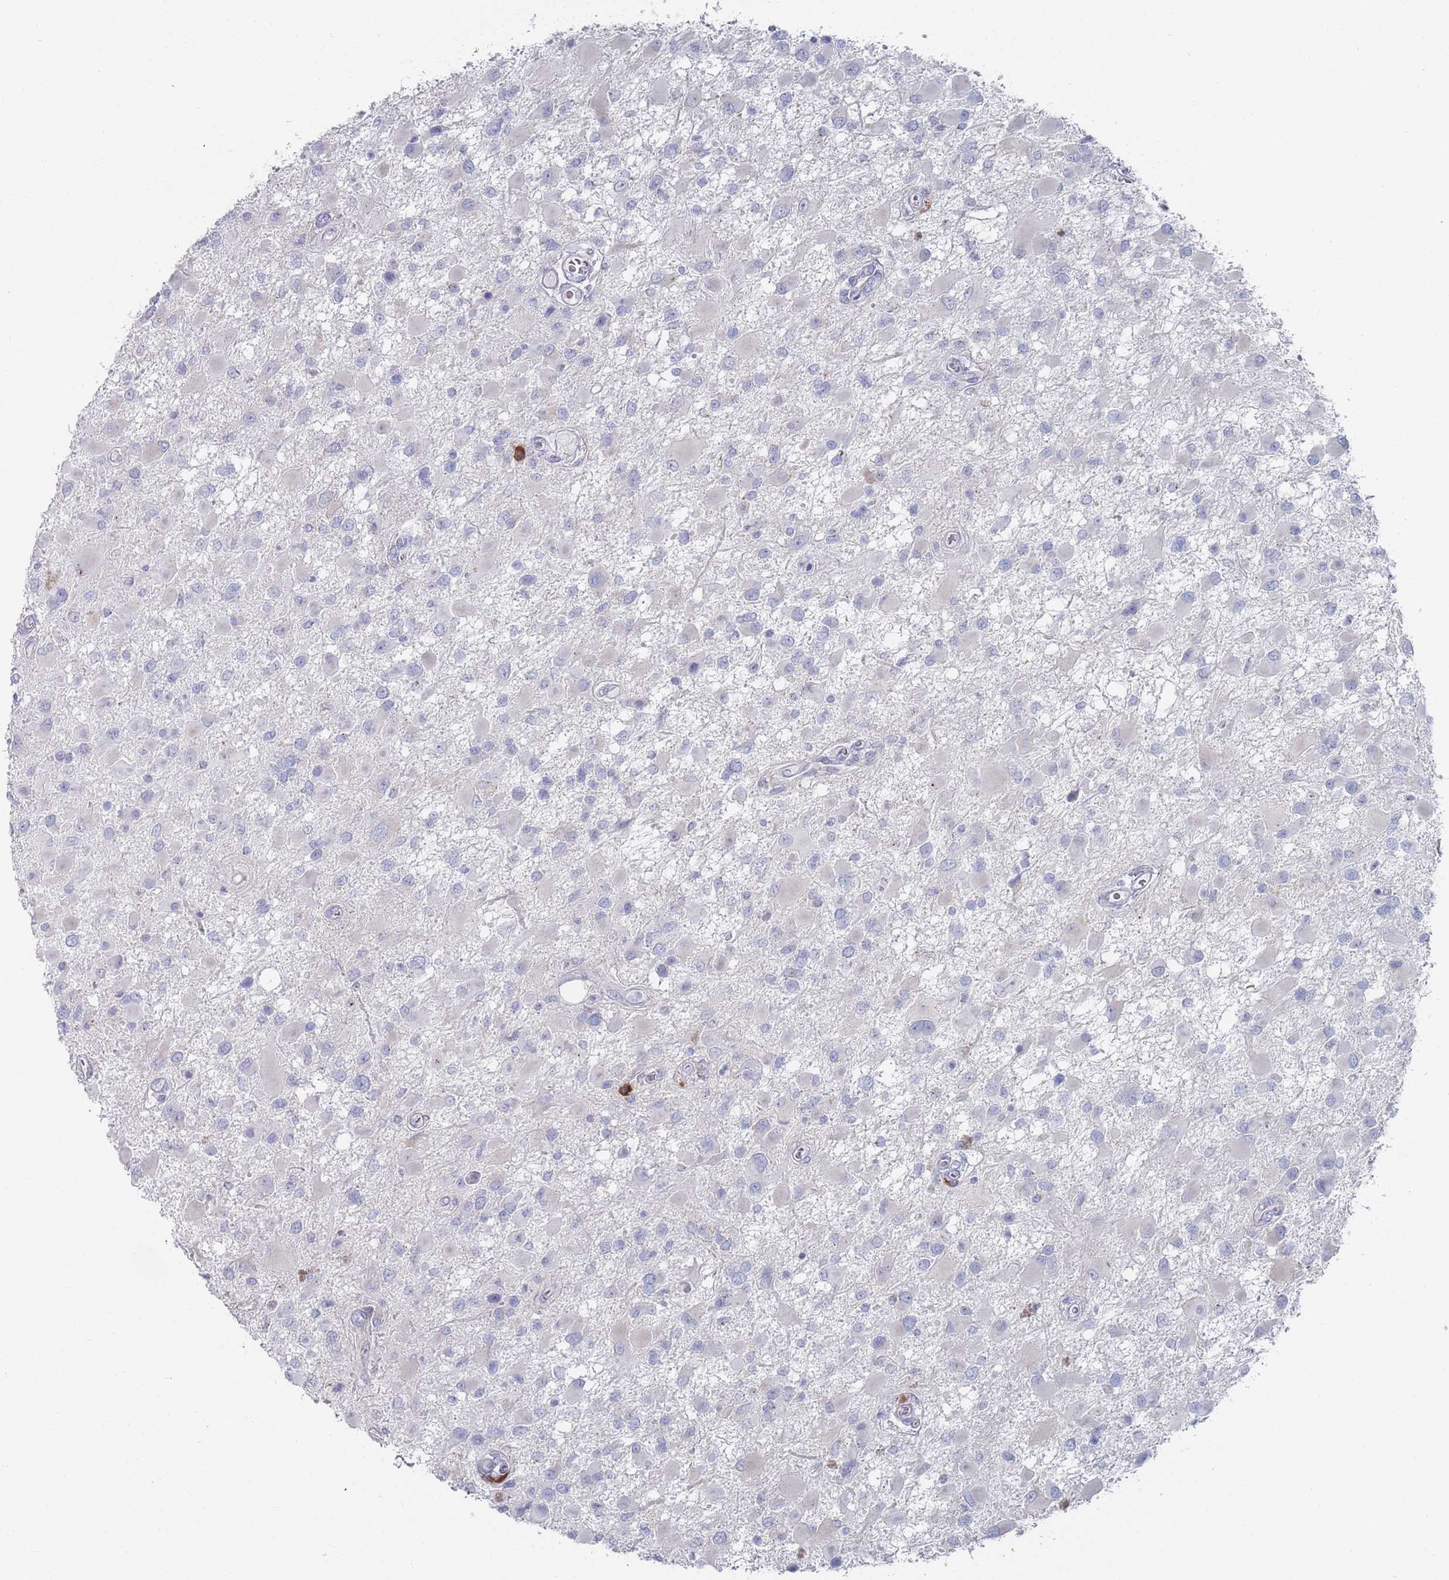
{"staining": {"intensity": "negative", "quantity": "none", "location": "none"}, "tissue": "glioma", "cell_type": "Tumor cells", "image_type": "cancer", "snomed": [{"axis": "morphology", "description": "Glioma, malignant, High grade"}, {"axis": "topography", "description": "Brain"}], "caption": "Immunohistochemistry of human malignant high-grade glioma exhibits no positivity in tumor cells.", "gene": "MAT1A", "patient": {"sex": "male", "age": 53}}